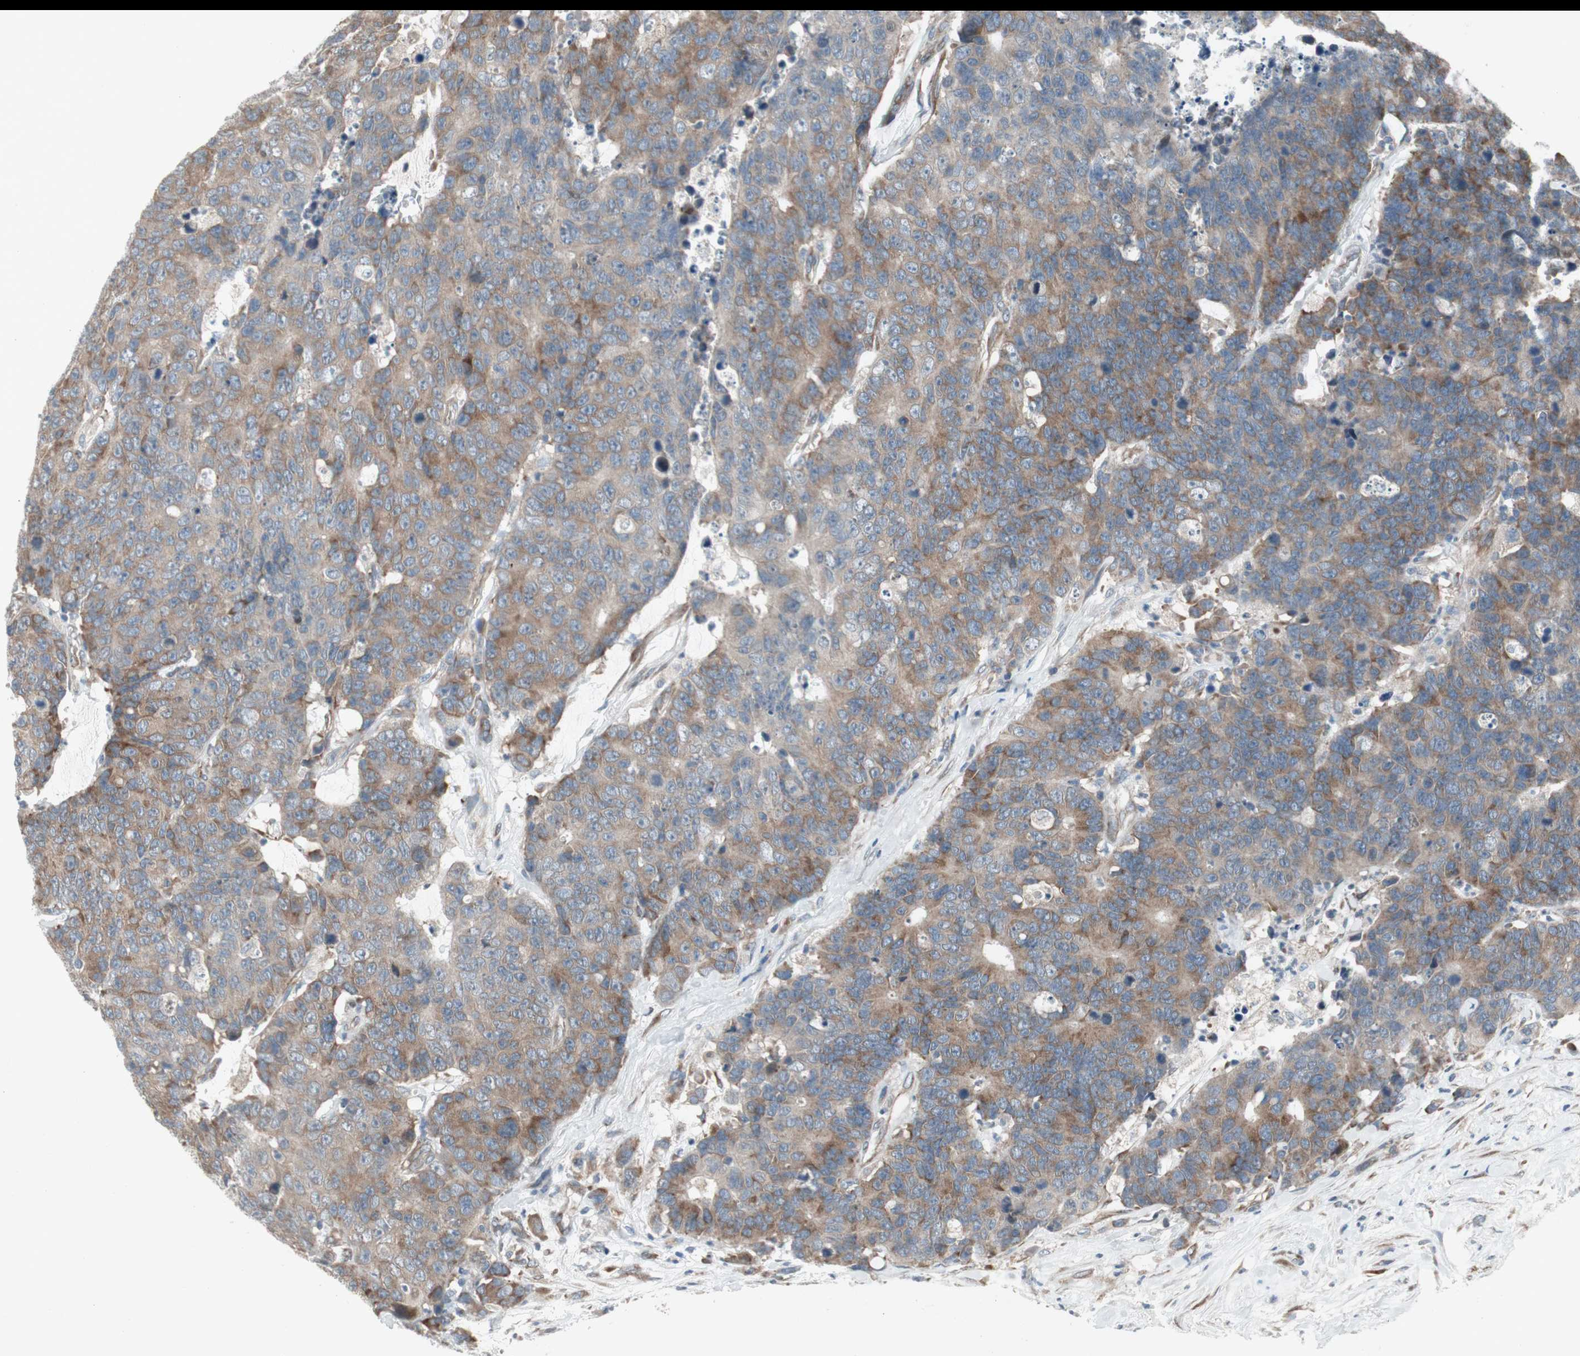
{"staining": {"intensity": "moderate", "quantity": ">75%", "location": "cytoplasmic/membranous"}, "tissue": "colorectal cancer", "cell_type": "Tumor cells", "image_type": "cancer", "snomed": [{"axis": "morphology", "description": "Adenocarcinoma, NOS"}, {"axis": "topography", "description": "Colon"}], "caption": "IHC of human colorectal adenocarcinoma reveals medium levels of moderate cytoplasmic/membranous expression in approximately >75% of tumor cells.", "gene": "PANK2", "patient": {"sex": "female", "age": 86}}